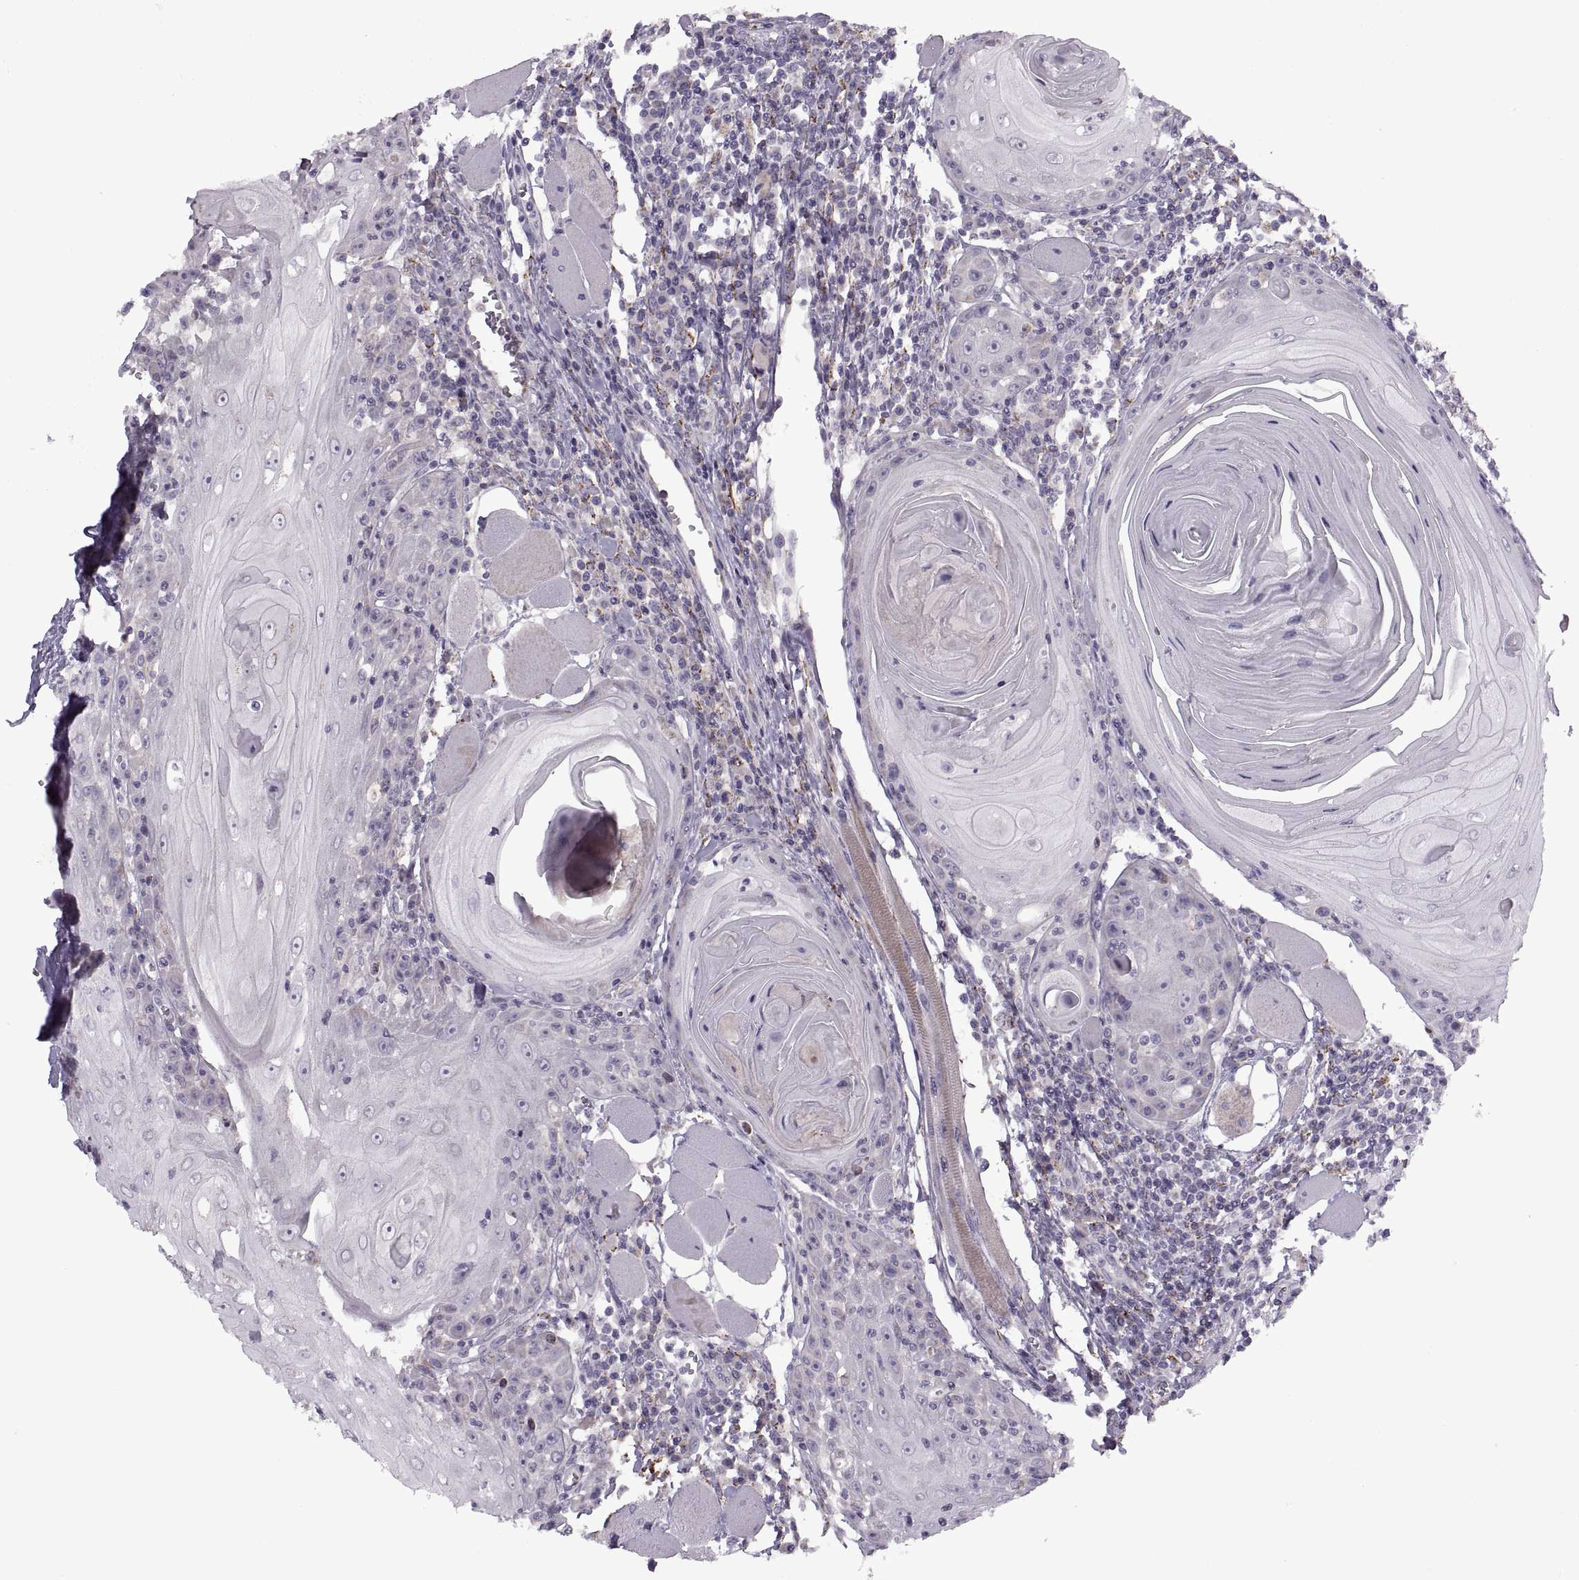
{"staining": {"intensity": "negative", "quantity": "none", "location": "none"}, "tissue": "head and neck cancer", "cell_type": "Tumor cells", "image_type": "cancer", "snomed": [{"axis": "morphology", "description": "Normal tissue, NOS"}, {"axis": "morphology", "description": "Squamous cell carcinoma, NOS"}, {"axis": "topography", "description": "Oral tissue"}, {"axis": "topography", "description": "Head-Neck"}], "caption": "The image shows no staining of tumor cells in head and neck cancer.", "gene": "PIERCE1", "patient": {"sex": "male", "age": 52}}